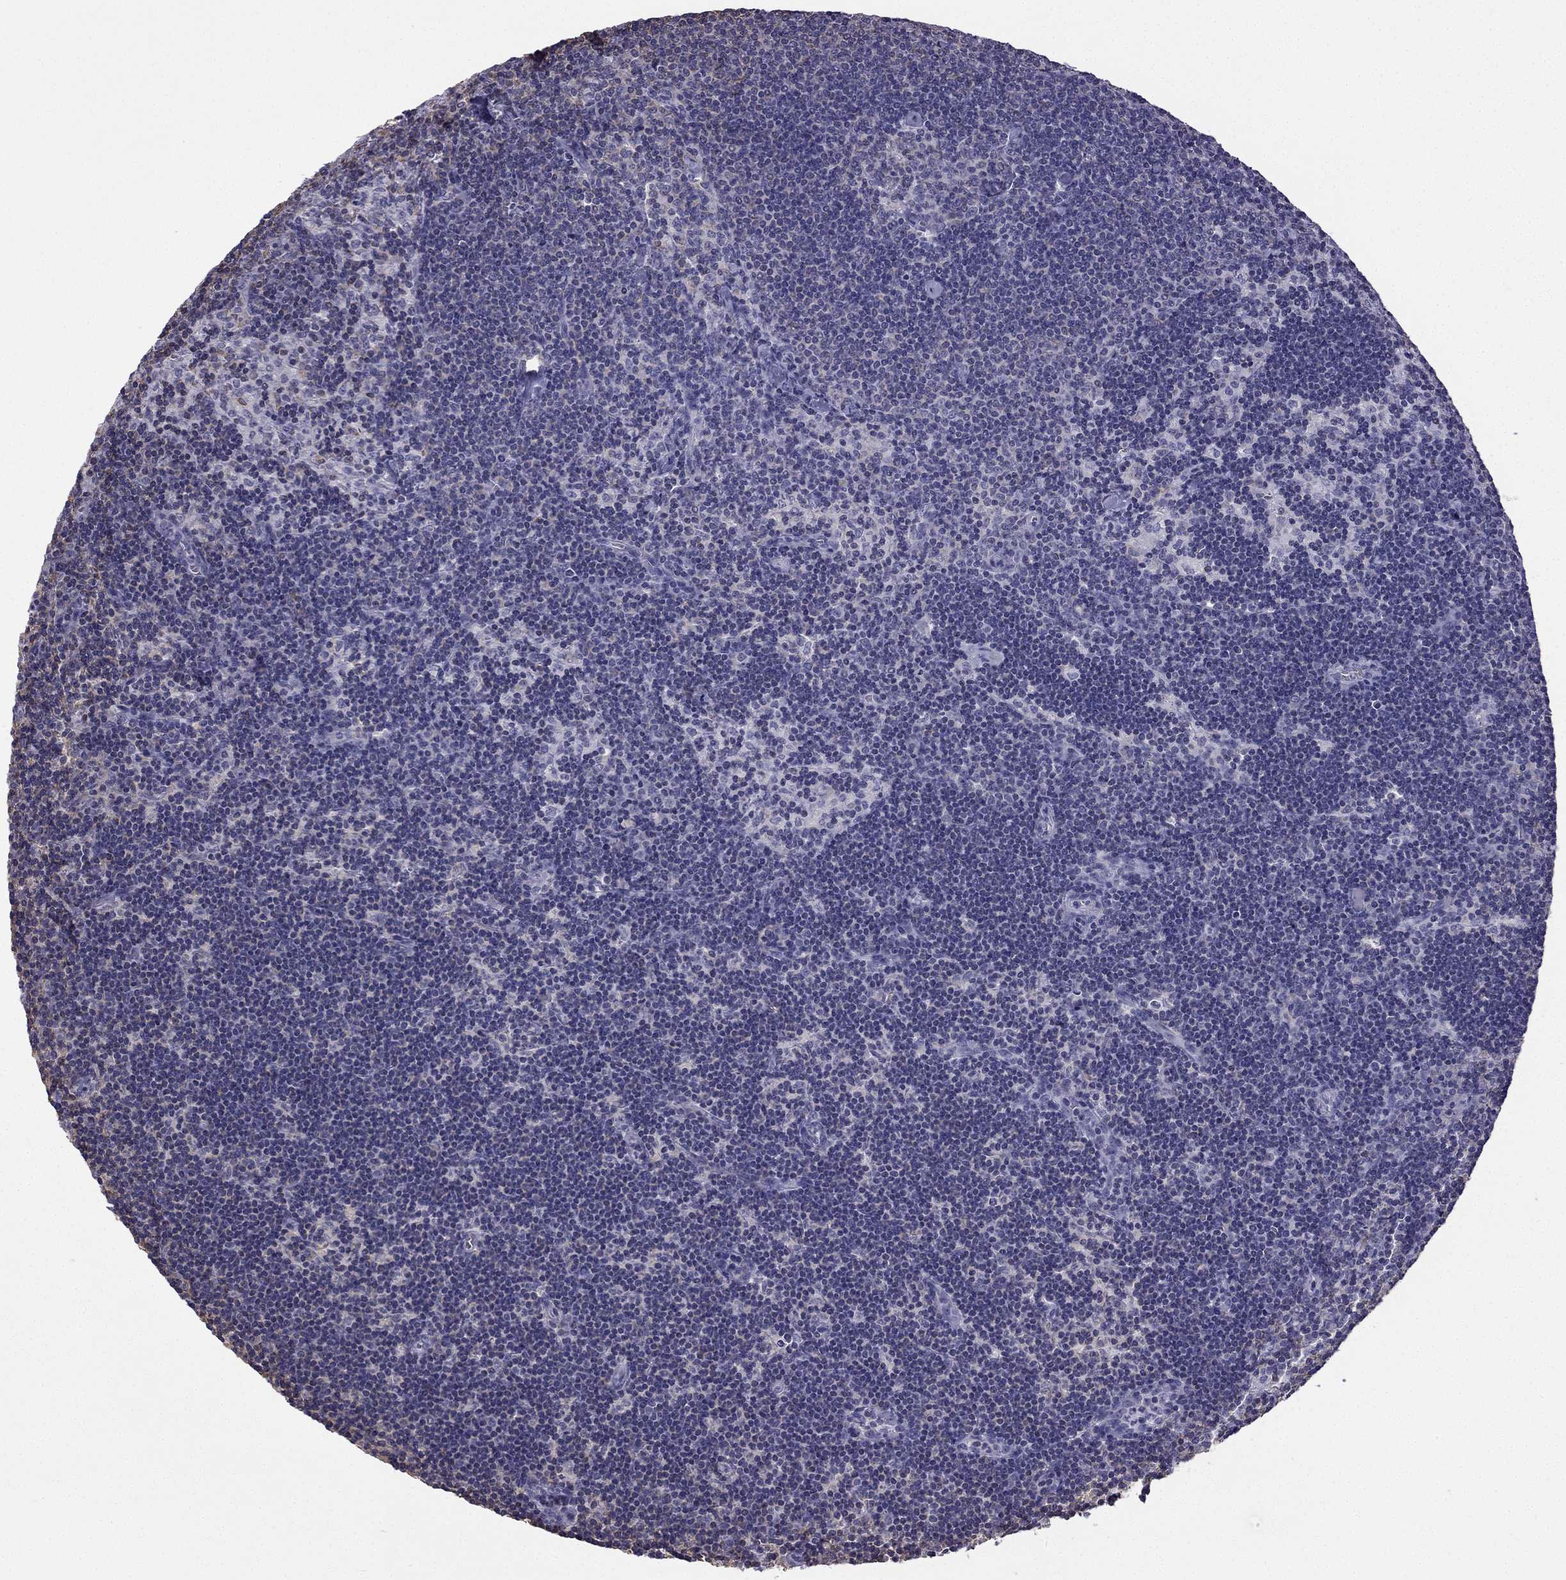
{"staining": {"intensity": "negative", "quantity": "none", "location": "none"}, "tissue": "lymph node", "cell_type": "Germinal center cells", "image_type": "normal", "snomed": [{"axis": "morphology", "description": "Normal tissue, NOS"}, {"axis": "topography", "description": "Lymph node"}], "caption": "Immunohistochemistry of normal lymph node shows no expression in germinal center cells.", "gene": "CCK", "patient": {"sex": "female", "age": 34}}